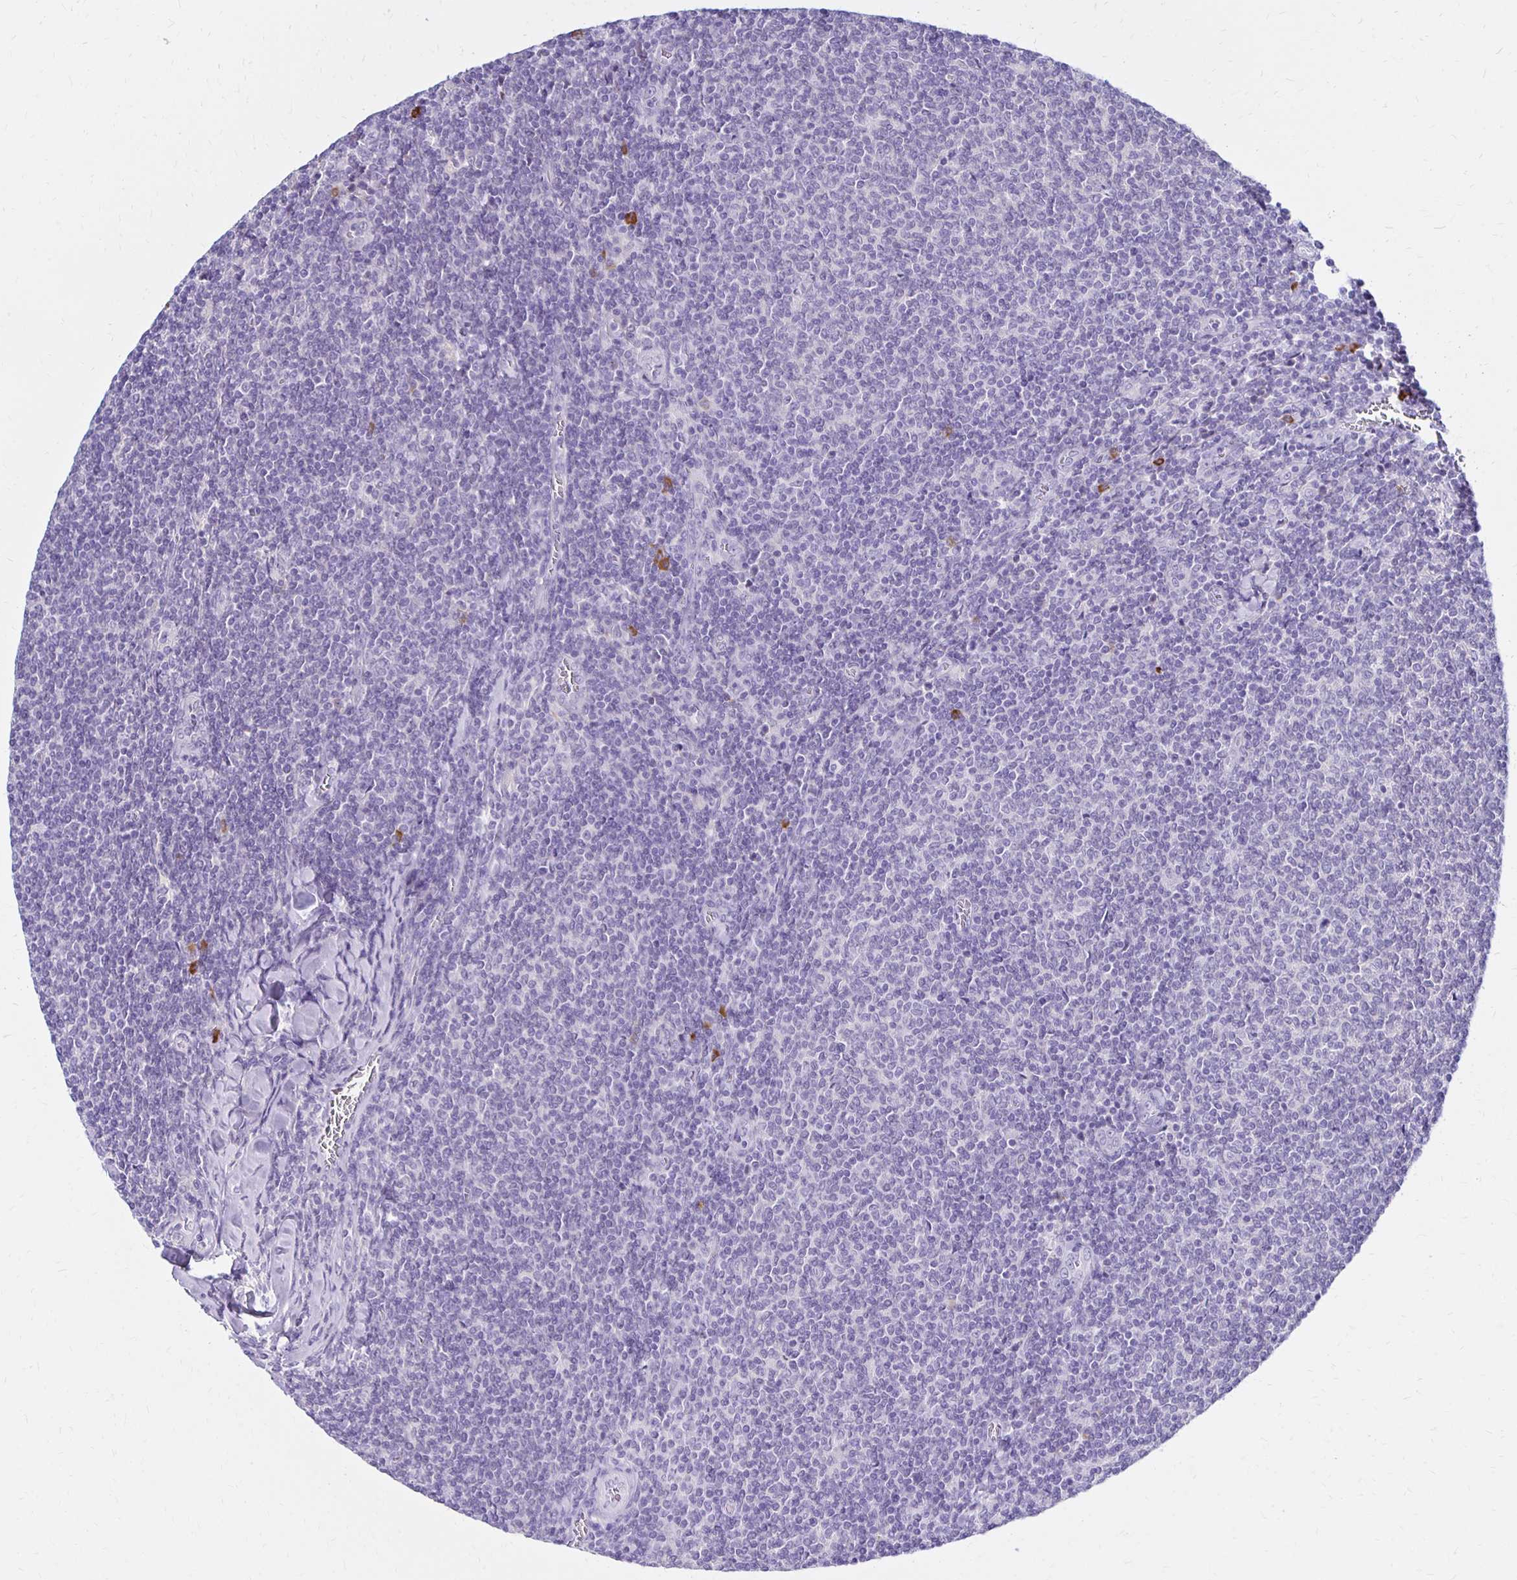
{"staining": {"intensity": "negative", "quantity": "none", "location": "none"}, "tissue": "lymphoma", "cell_type": "Tumor cells", "image_type": "cancer", "snomed": [{"axis": "morphology", "description": "Malignant lymphoma, non-Hodgkin's type, Low grade"}, {"axis": "topography", "description": "Lymph node"}], "caption": "The micrograph reveals no significant staining in tumor cells of malignant lymphoma, non-Hodgkin's type (low-grade).", "gene": "FNTB", "patient": {"sex": "male", "age": 52}}